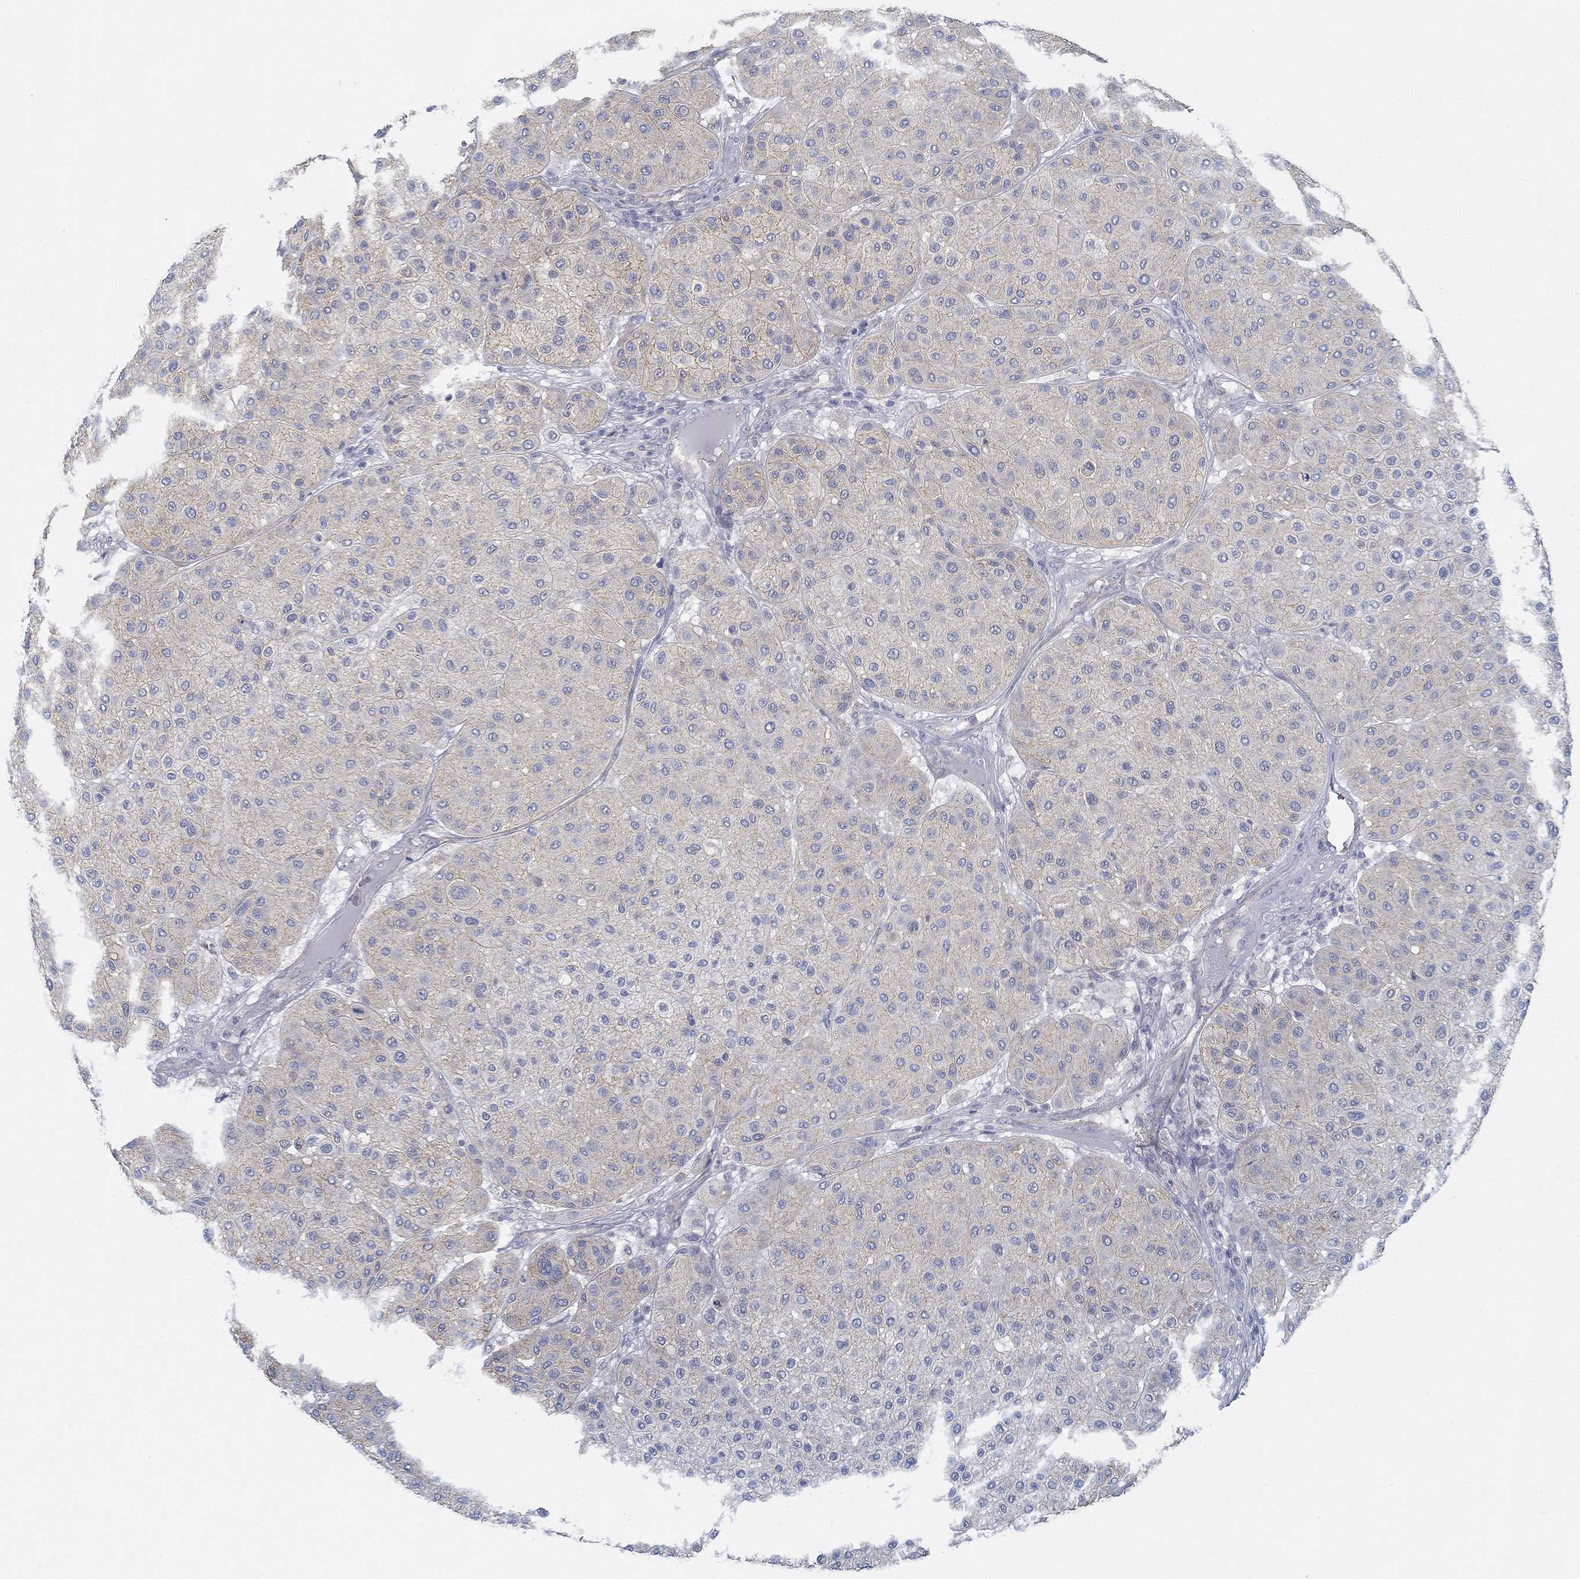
{"staining": {"intensity": "negative", "quantity": "none", "location": "none"}, "tissue": "melanoma", "cell_type": "Tumor cells", "image_type": "cancer", "snomed": [{"axis": "morphology", "description": "Malignant melanoma, Metastatic site"}, {"axis": "topography", "description": "Smooth muscle"}], "caption": "Image shows no significant protein staining in tumor cells of malignant melanoma (metastatic site). (Brightfield microscopy of DAB immunohistochemistry (IHC) at high magnification).", "gene": "BBOF1", "patient": {"sex": "male", "age": 41}}